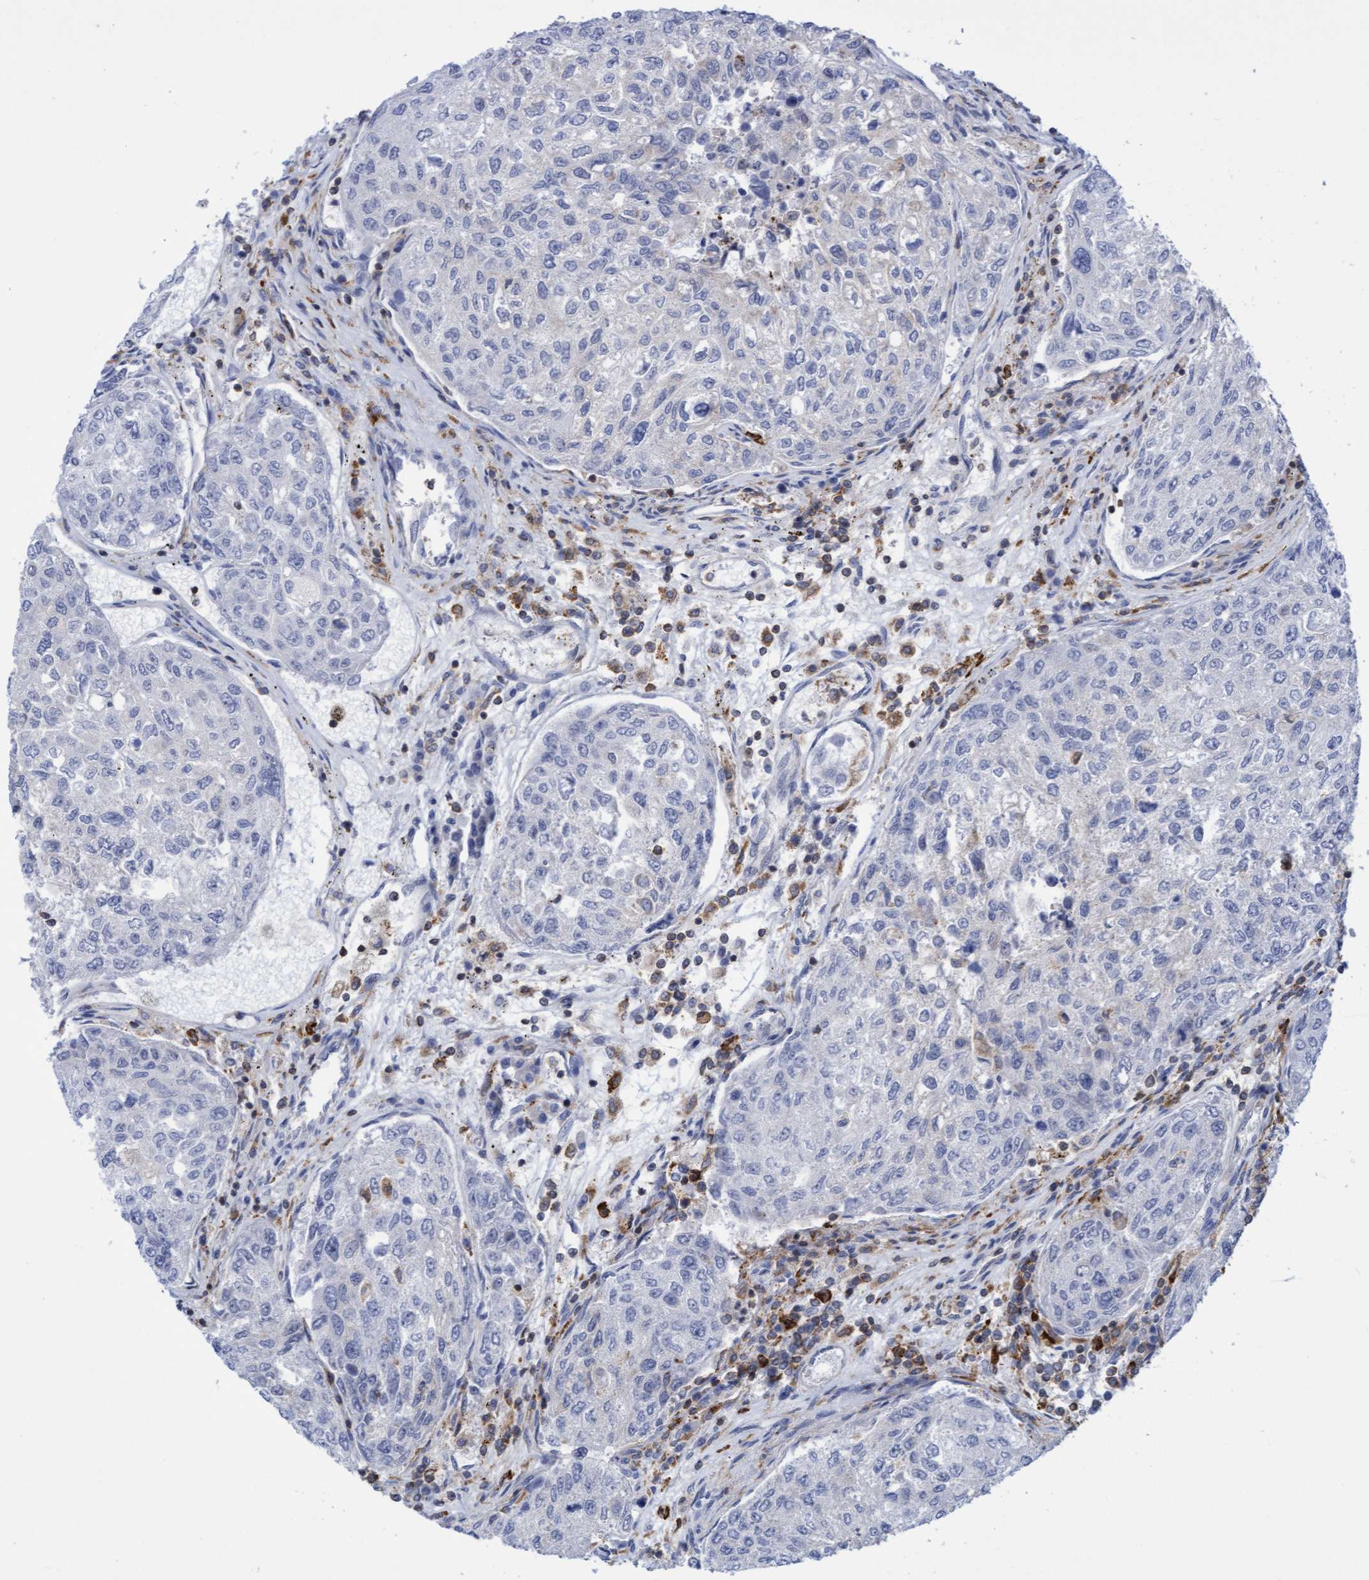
{"staining": {"intensity": "negative", "quantity": "none", "location": "none"}, "tissue": "urothelial cancer", "cell_type": "Tumor cells", "image_type": "cancer", "snomed": [{"axis": "morphology", "description": "Urothelial carcinoma, High grade"}, {"axis": "topography", "description": "Lymph node"}, {"axis": "topography", "description": "Urinary bladder"}], "caption": "A histopathology image of human urothelial cancer is negative for staining in tumor cells.", "gene": "FNBP1", "patient": {"sex": "male", "age": 51}}